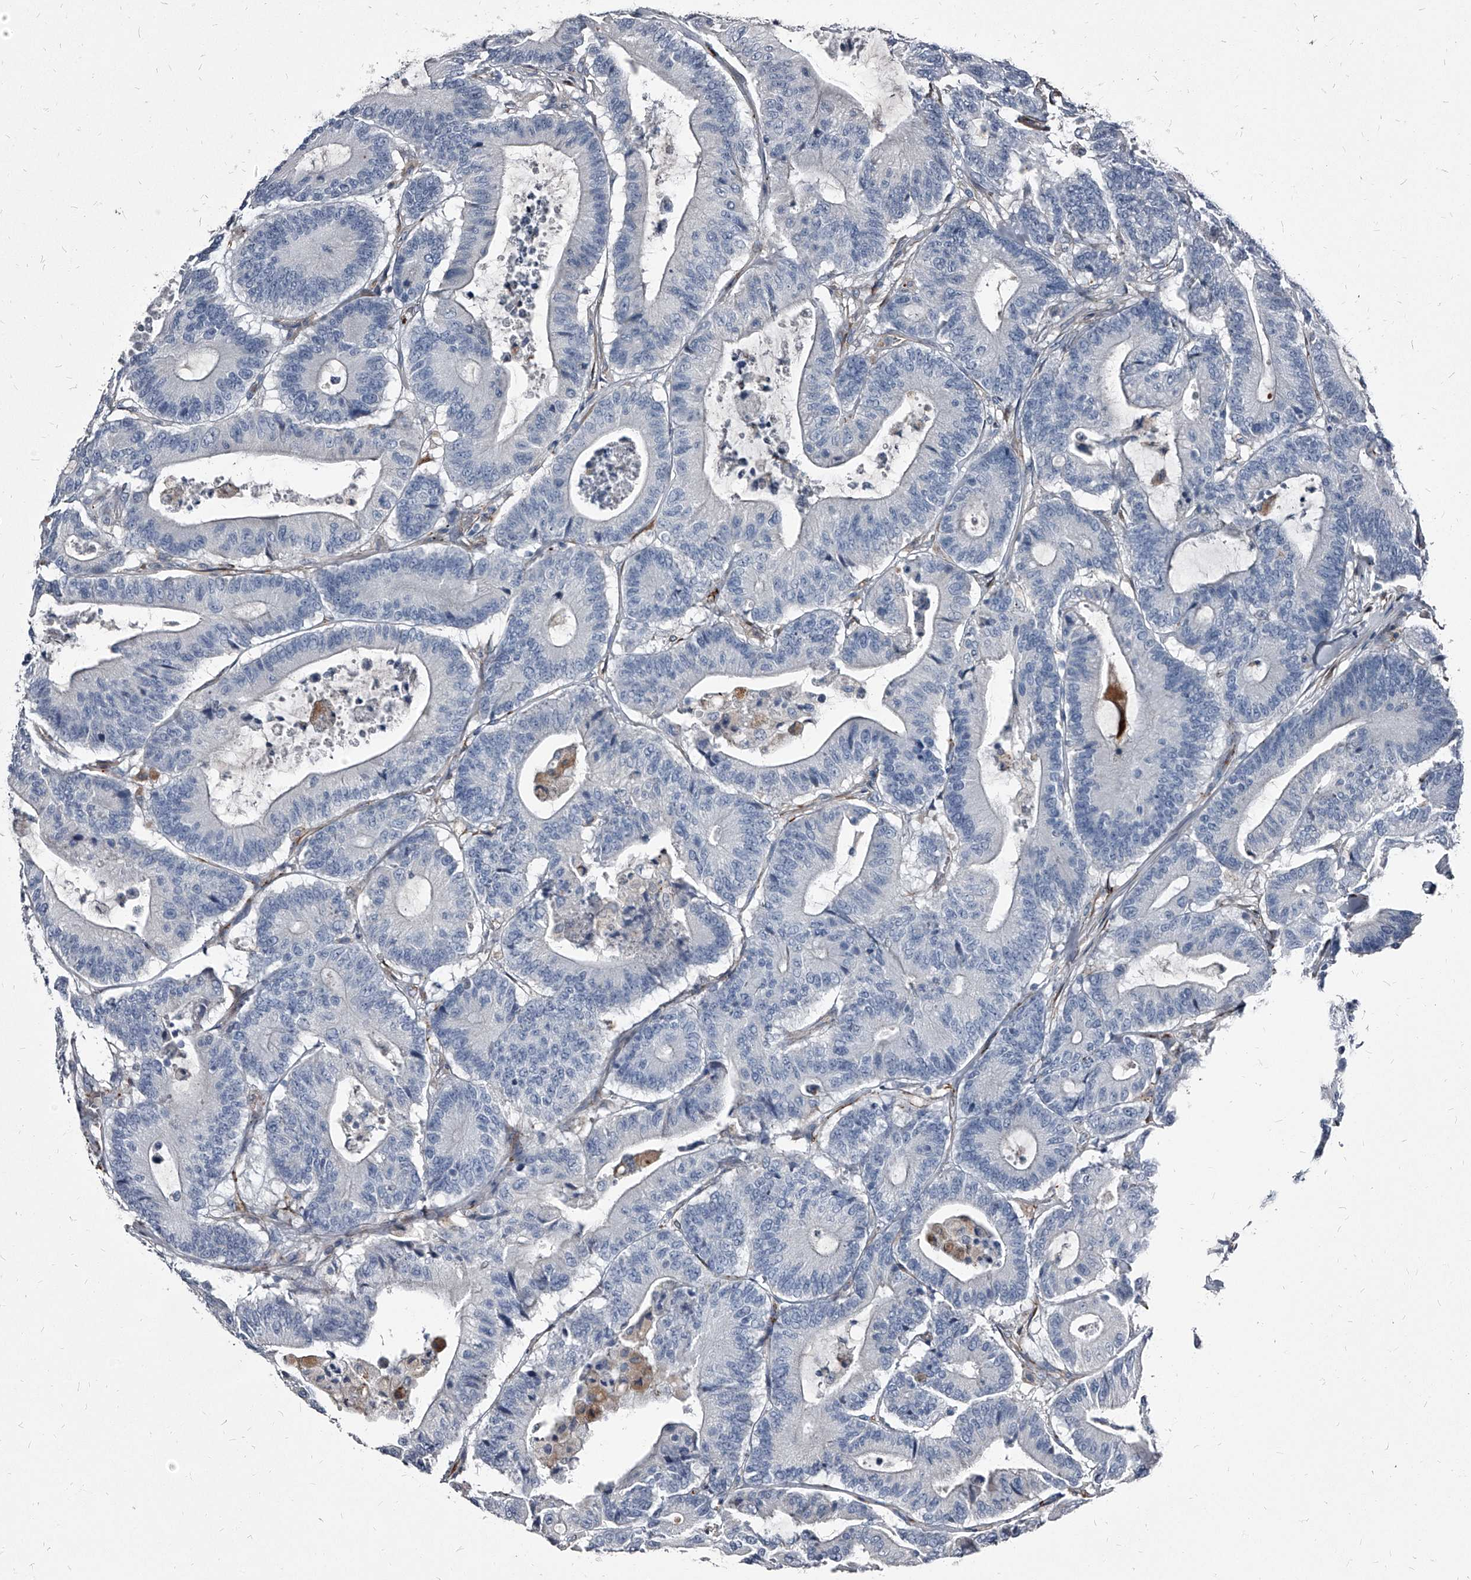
{"staining": {"intensity": "negative", "quantity": "none", "location": "none"}, "tissue": "colorectal cancer", "cell_type": "Tumor cells", "image_type": "cancer", "snomed": [{"axis": "morphology", "description": "Adenocarcinoma, NOS"}, {"axis": "topography", "description": "Colon"}], "caption": "High power microscopy photomicrograph of an IHC micrograph of colorectal cancer, revealing no significant staining in tumor cells. The staining is performed using DAB brown chromogen with nuclei counter-stained in using hematoxylin.", "gene": "PGLYRP3", "patient": {"sex": "female", "age": 84}}